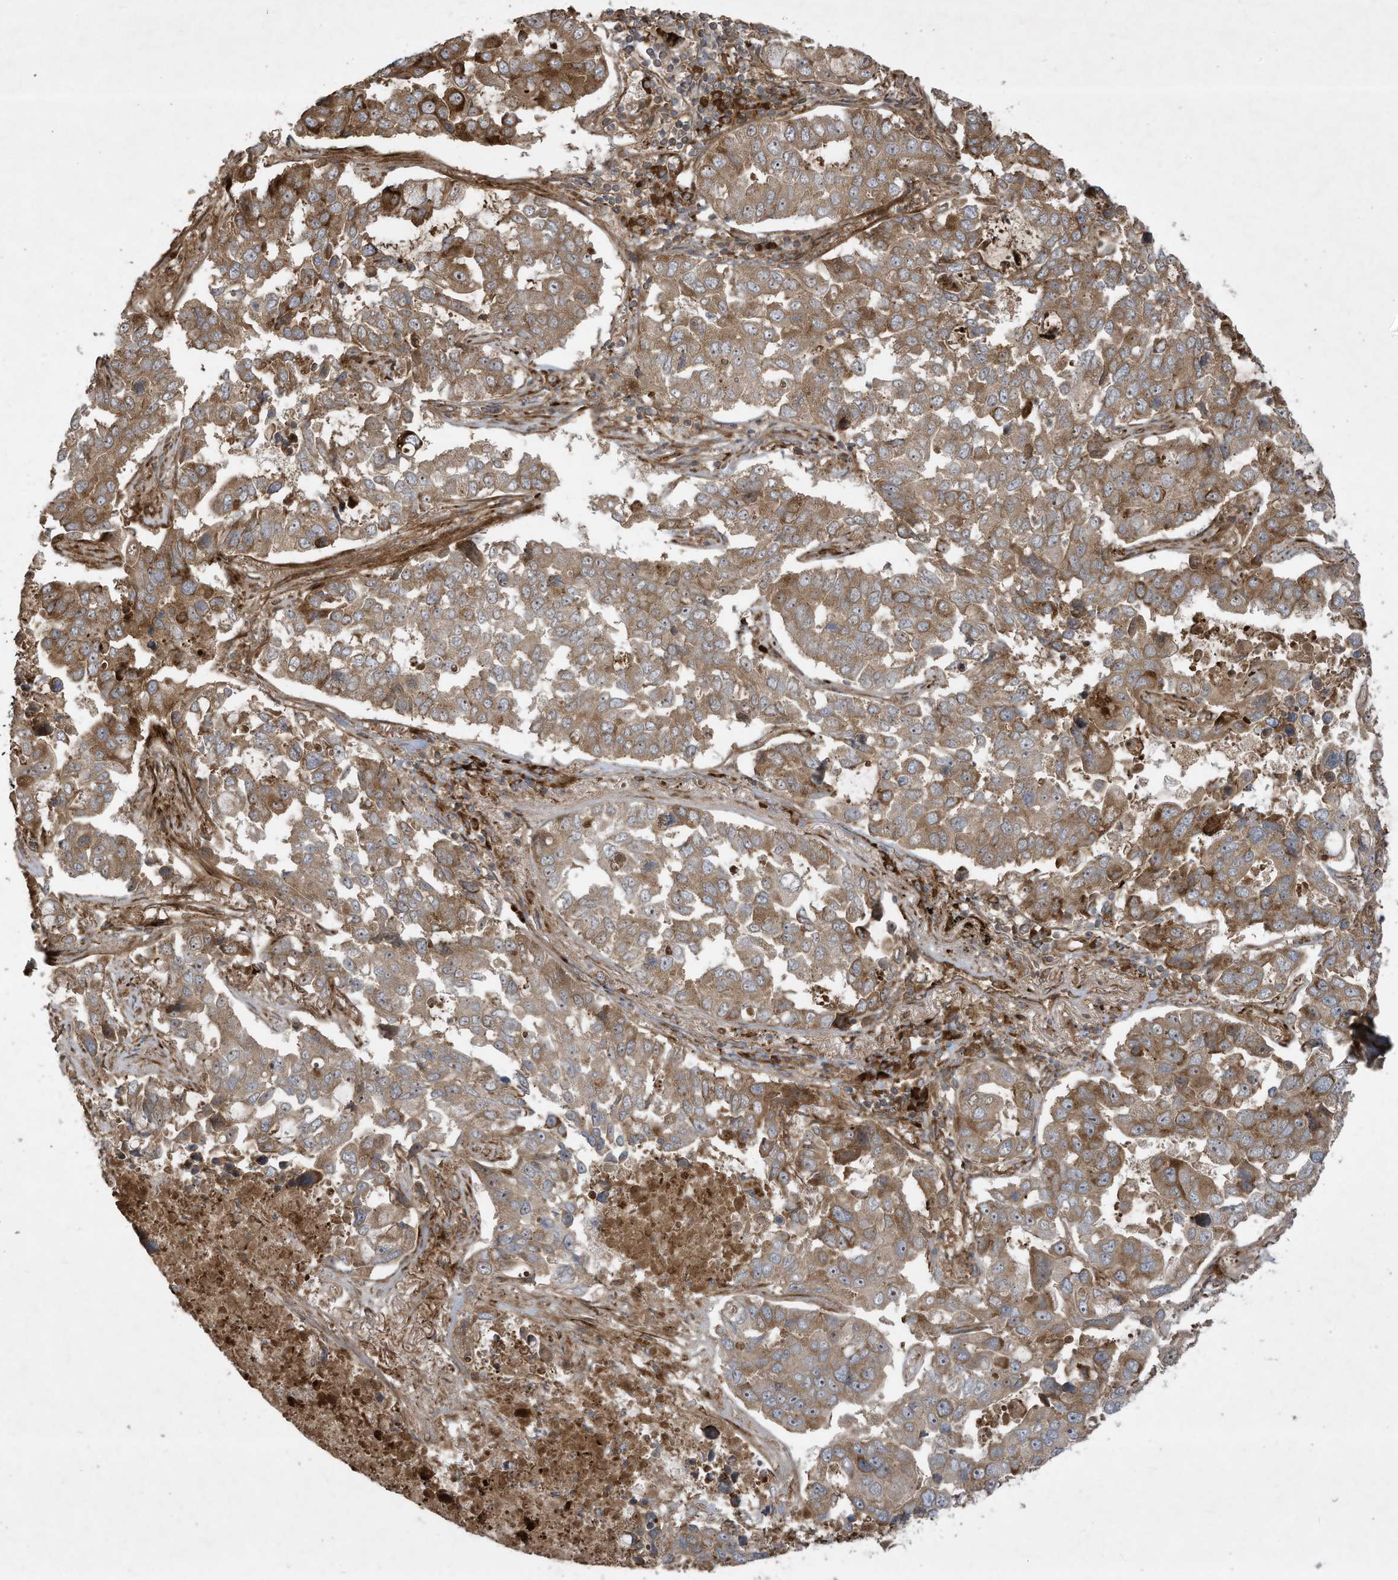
{"staining": {"intensity": "moderate", "quantity": ">75%", "location": "cytoplasmic/membranous"}, "tissue": "lung cancer", "cell_type": "Tumor cells", "image_type": "cancer", "snomed": [{"axis": "morphology", "description": "Adenocarcinoma, NOS"}, {"axis": "topography", "description": "Lung"}], "caption": "This histopathology image shows lung adenocarcinoma stained with immunohistochemistry to label a protein in brown. The cytoplasmic/membranous of tumor cells show moderate positivity for the protein. Nuclei are counter-stained blue.", "gene": "DDIT4", "patient": {"sex": "male", "age": 64}}